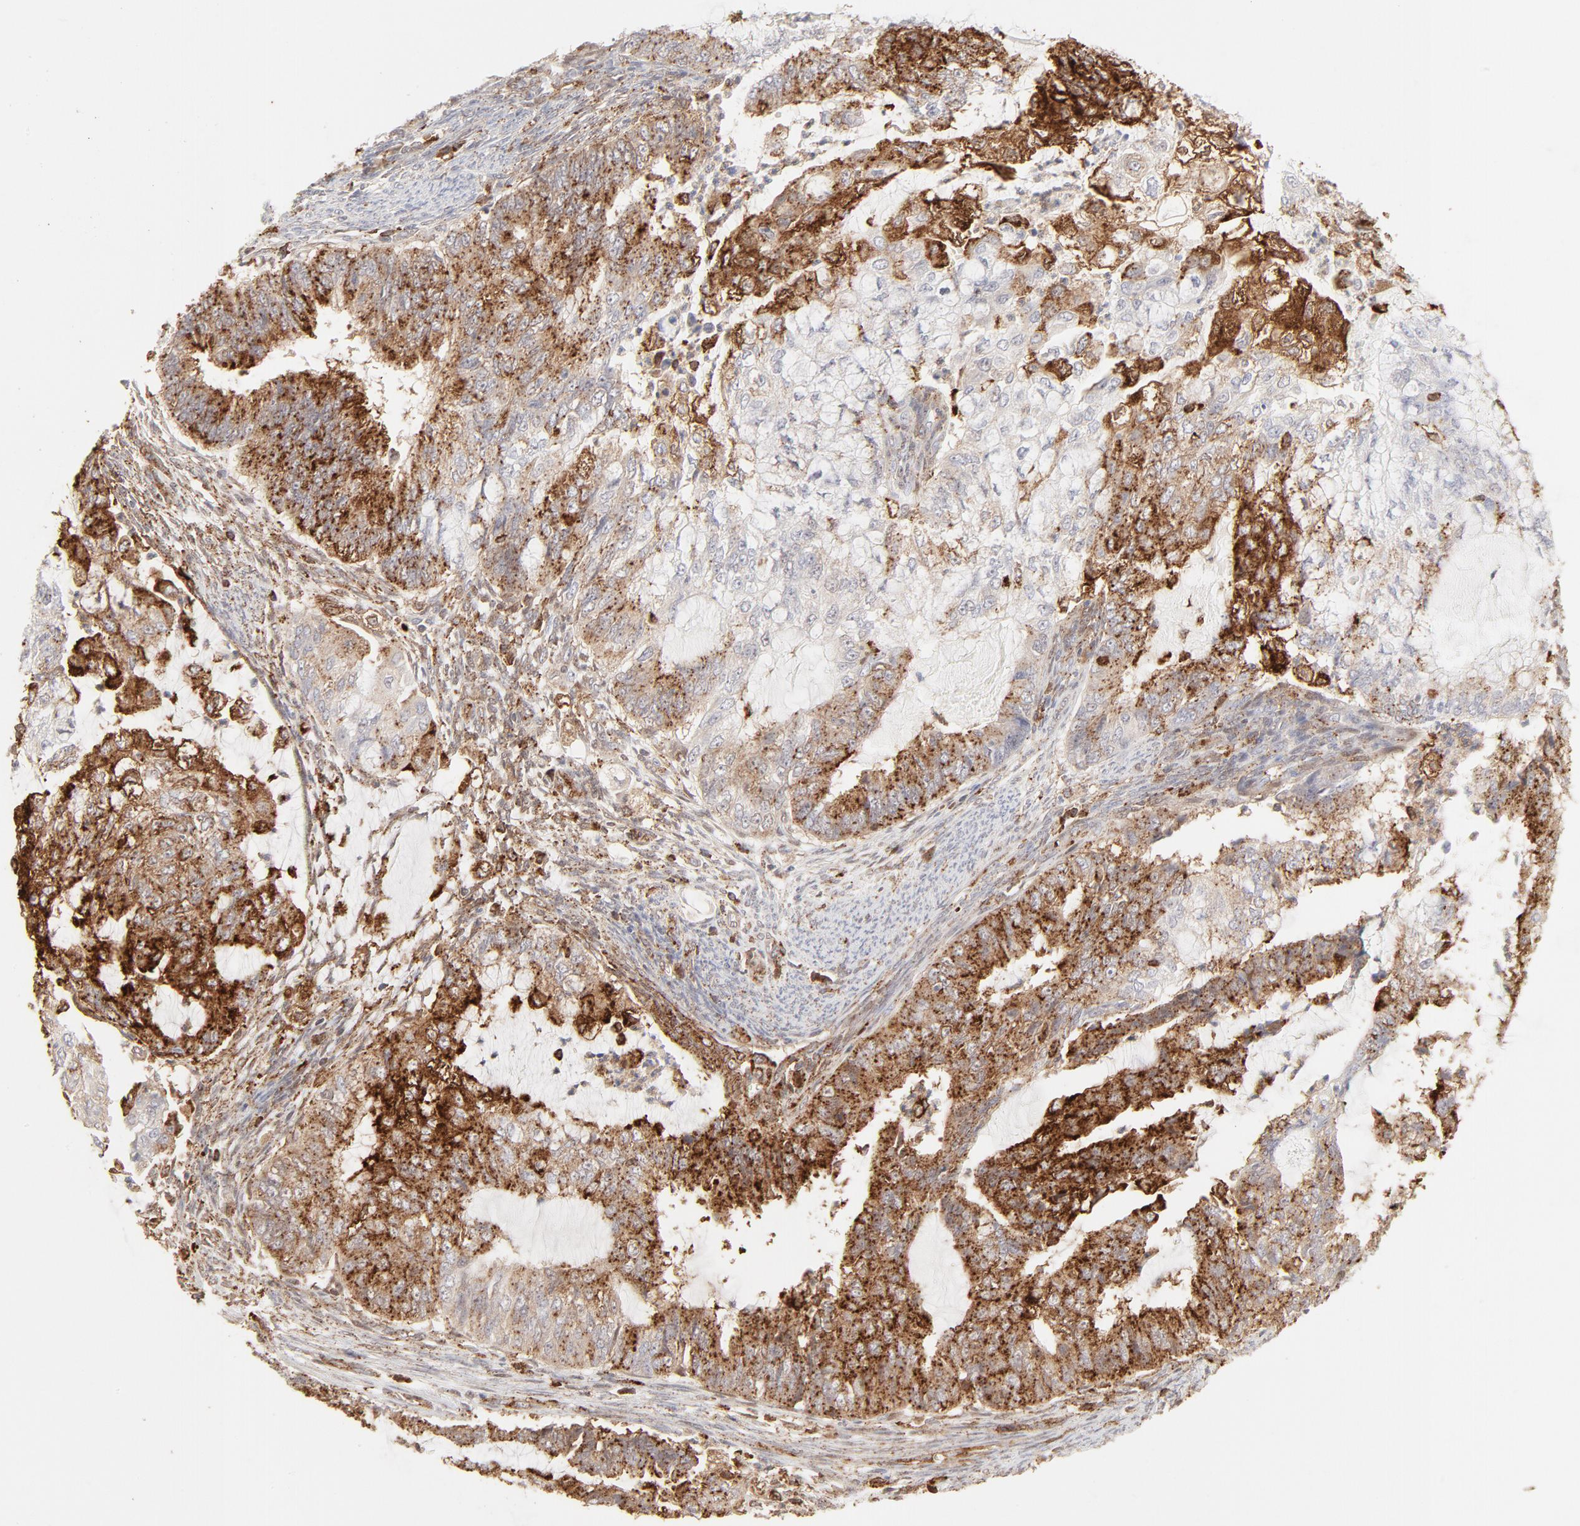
{"staining": {"intensity": "strong", "quantity": "25%-75%", "location": "cytoplasmic/membranous"}, "tissue": "endometrial cancer", "cell_type": "Tumor cells", "image_type": "cancer", "snomed": [{"axis": "morphology", "description": "Adenocarcinoma, NOS"}, {"axis": "topography", "description": "Endometrium"}], "caption": "Immunohistochemistry (IHC) staining of endometrial adenocarcinoma, which reveals high levels of strong cytoplasmic/membranous staining in approximately 25%-75% of tumor cells indicating strong cytoplasmic/membranous protein staining. The staining was performed using DAB (brown) for protein detection and nuclei were counterstained in hematoxylin (blue).", "gene": "CDK6", "patient": {"sex": "female", "age": 75}}